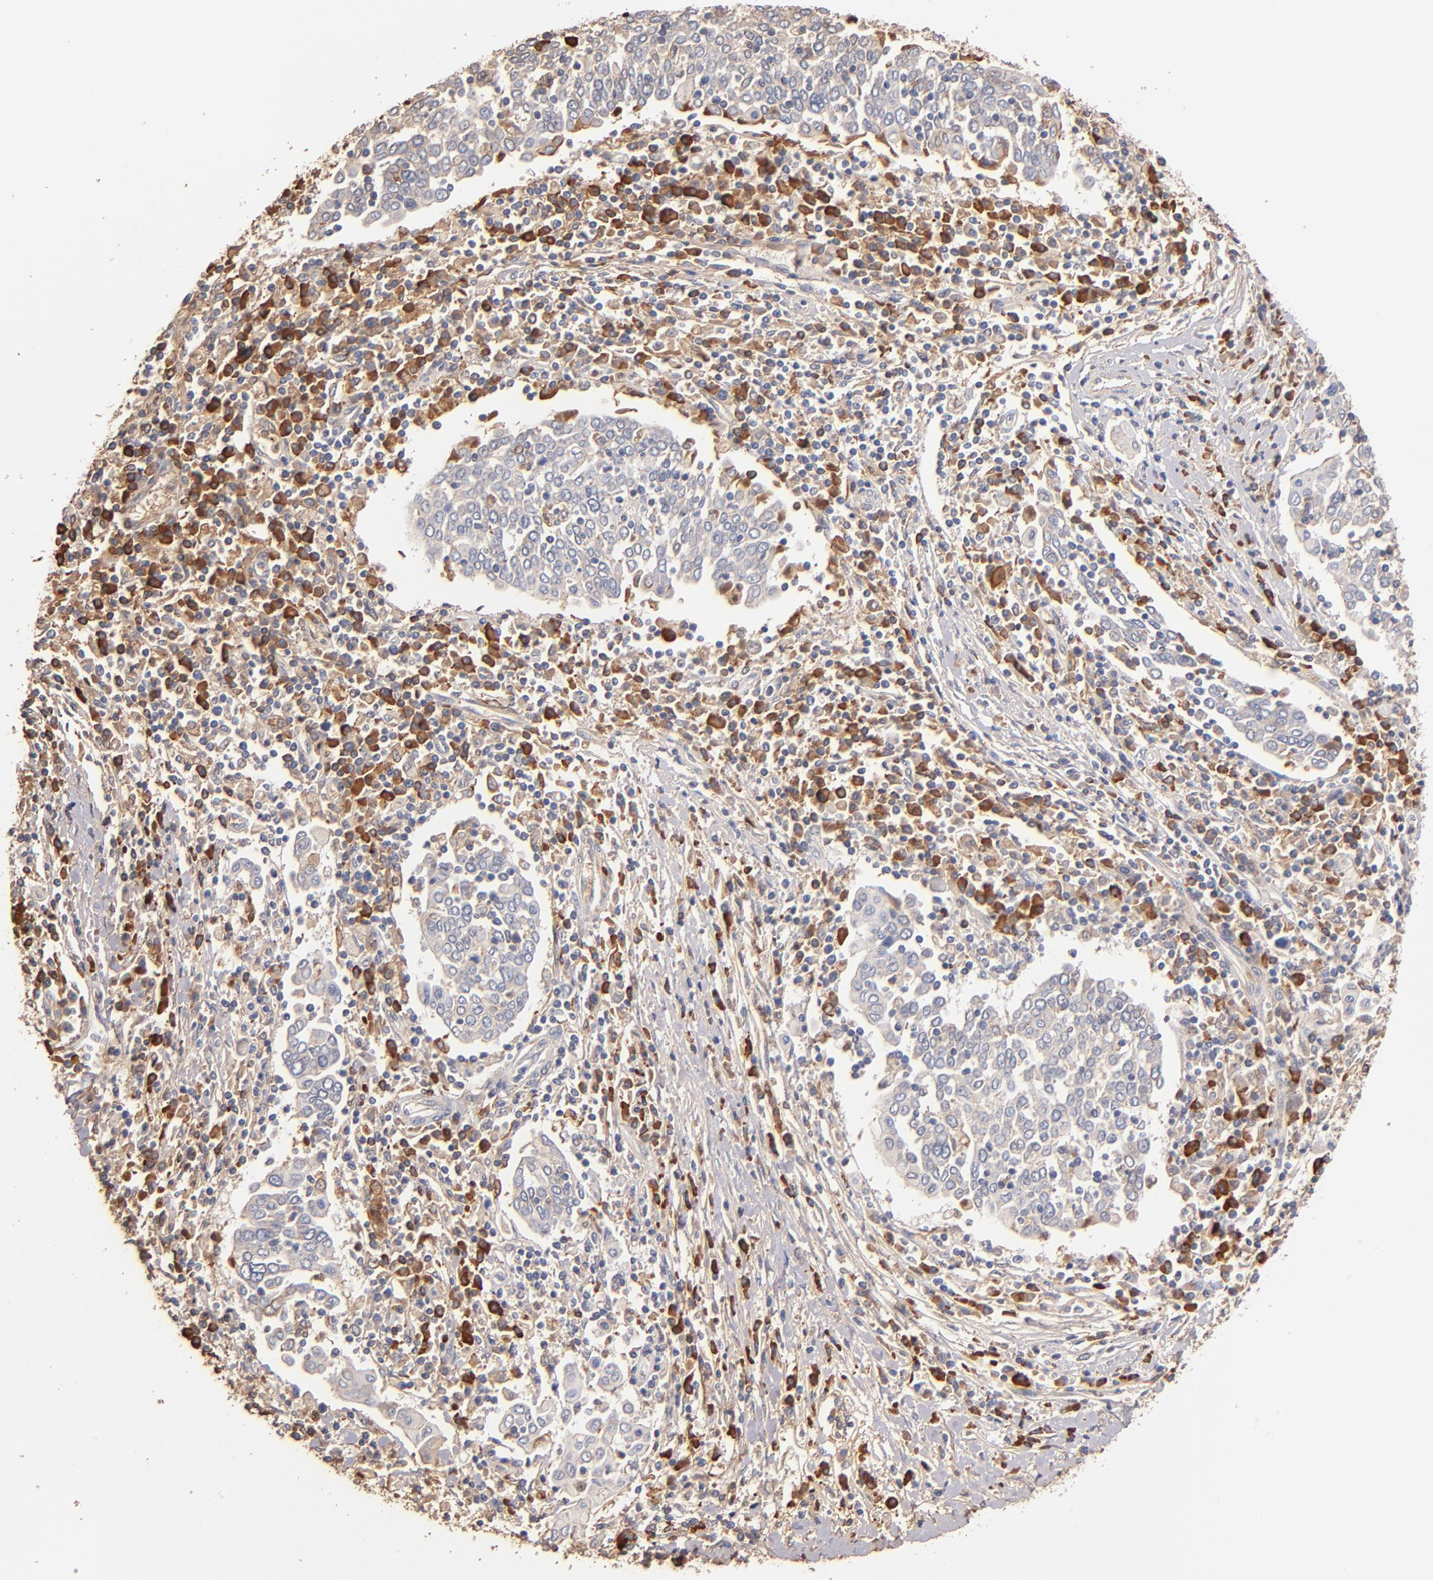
{"staining": {"intensity": "weak", "quantity": "<25%", "location": "cytoplasmic/membranous"}, "tissue": "cervical cancer", "cell_type": "Tumor cells", "image_type": "cancer", "snomed": [{"axis": "morphology", "description": "Squamous cell carcinoma, NOS"}, {"axis": "topography", "description": "Cervix"}], "caption": "This is an IHC image of cervical cancer (squamous cell carcinoma). There is no staining in tumor cells.", "gene": "RO60", "patient": {"sex": "female", "age": 40}}